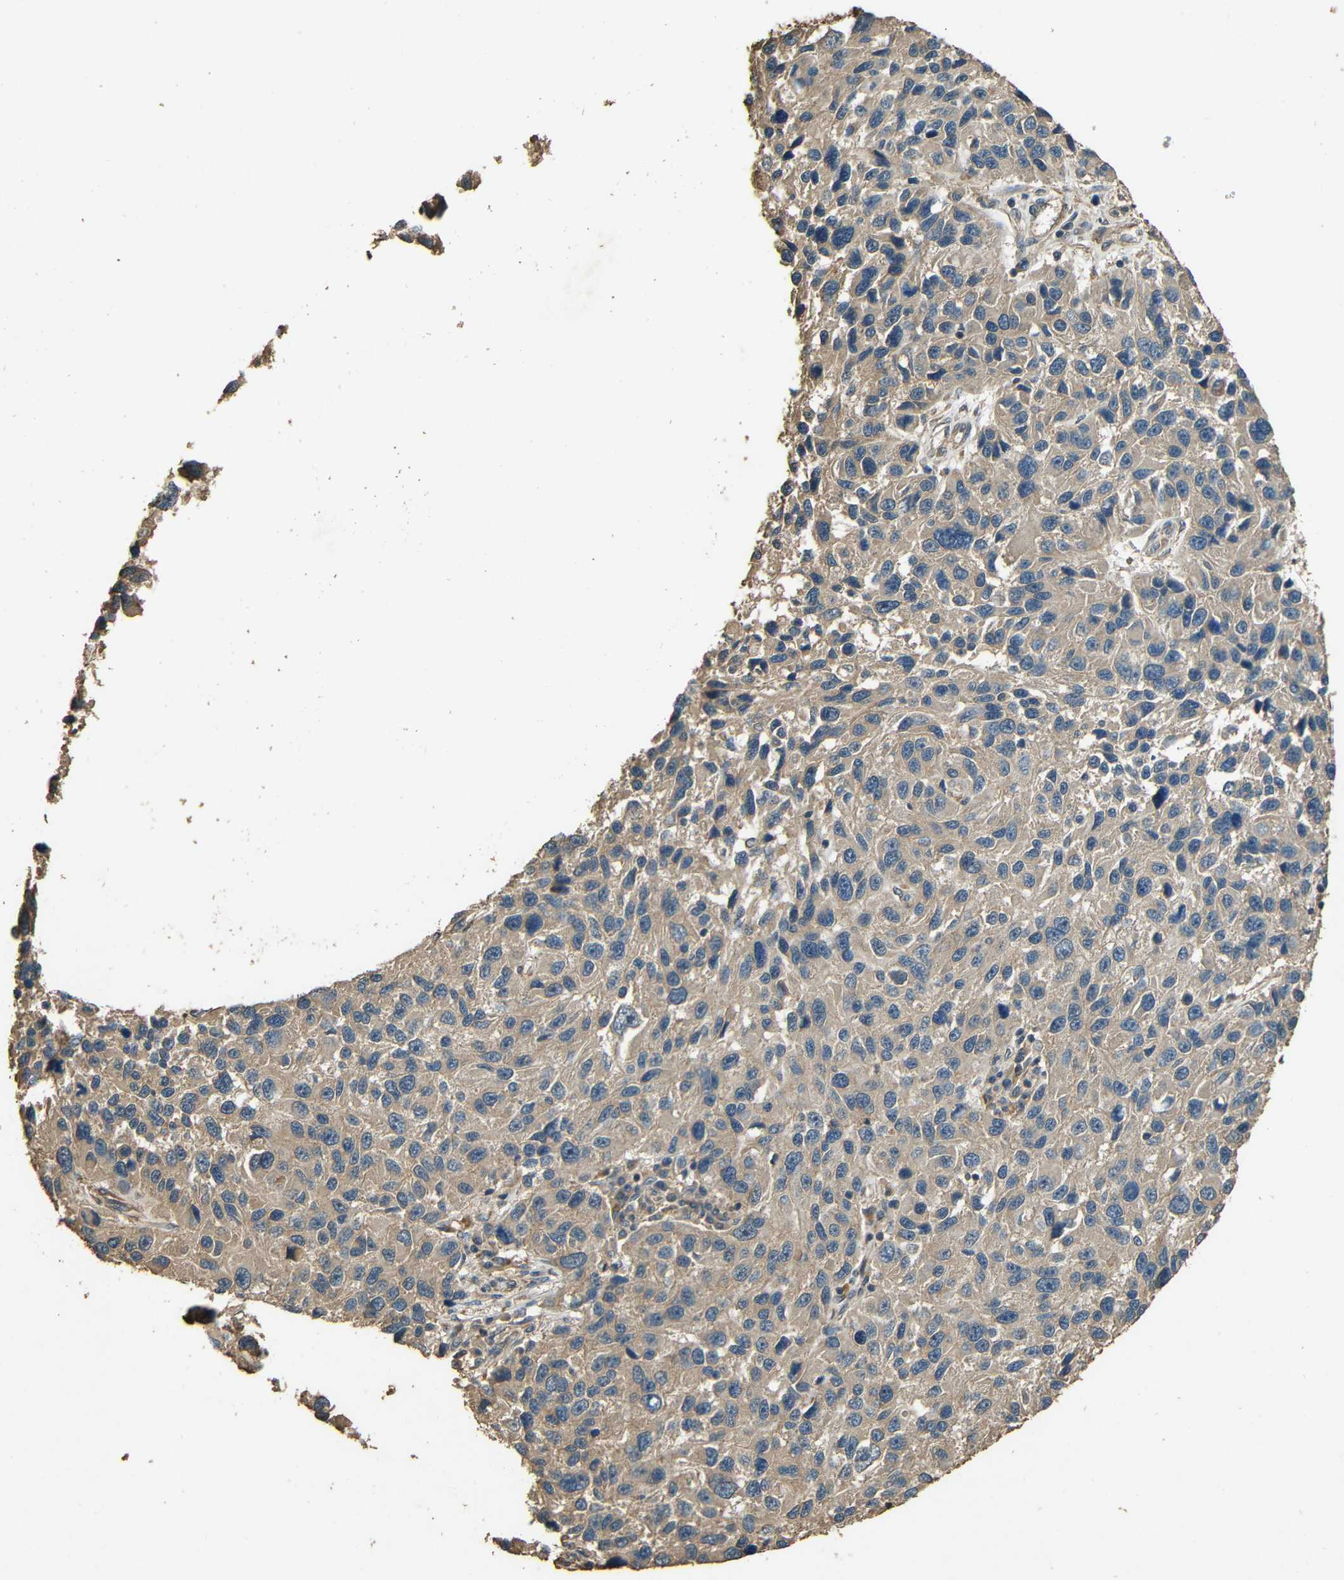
{"staining": {"intensity": "weak", "quantity": ">75%", "location": "cytoplasmic/membranous"}, "tissue": "melanoma", "cell_type": "Tumor cells", "image_type": "cancer", "snomed": [{"axis": "morphology", "description": "Malignant melanoma, NOS"}, {"axis": "topography", "description": "Skin"}], "caption": "Protein expression analysis of human melanoma reveals weak cytoplasmic/membranous expression in about >75% of tumor cells. Immunohistochemistry stains the protein of interest in brown and the nuclei are stained blue.", "gene": "PDE5A", "patient": {"sex": "male", "age": 53}}